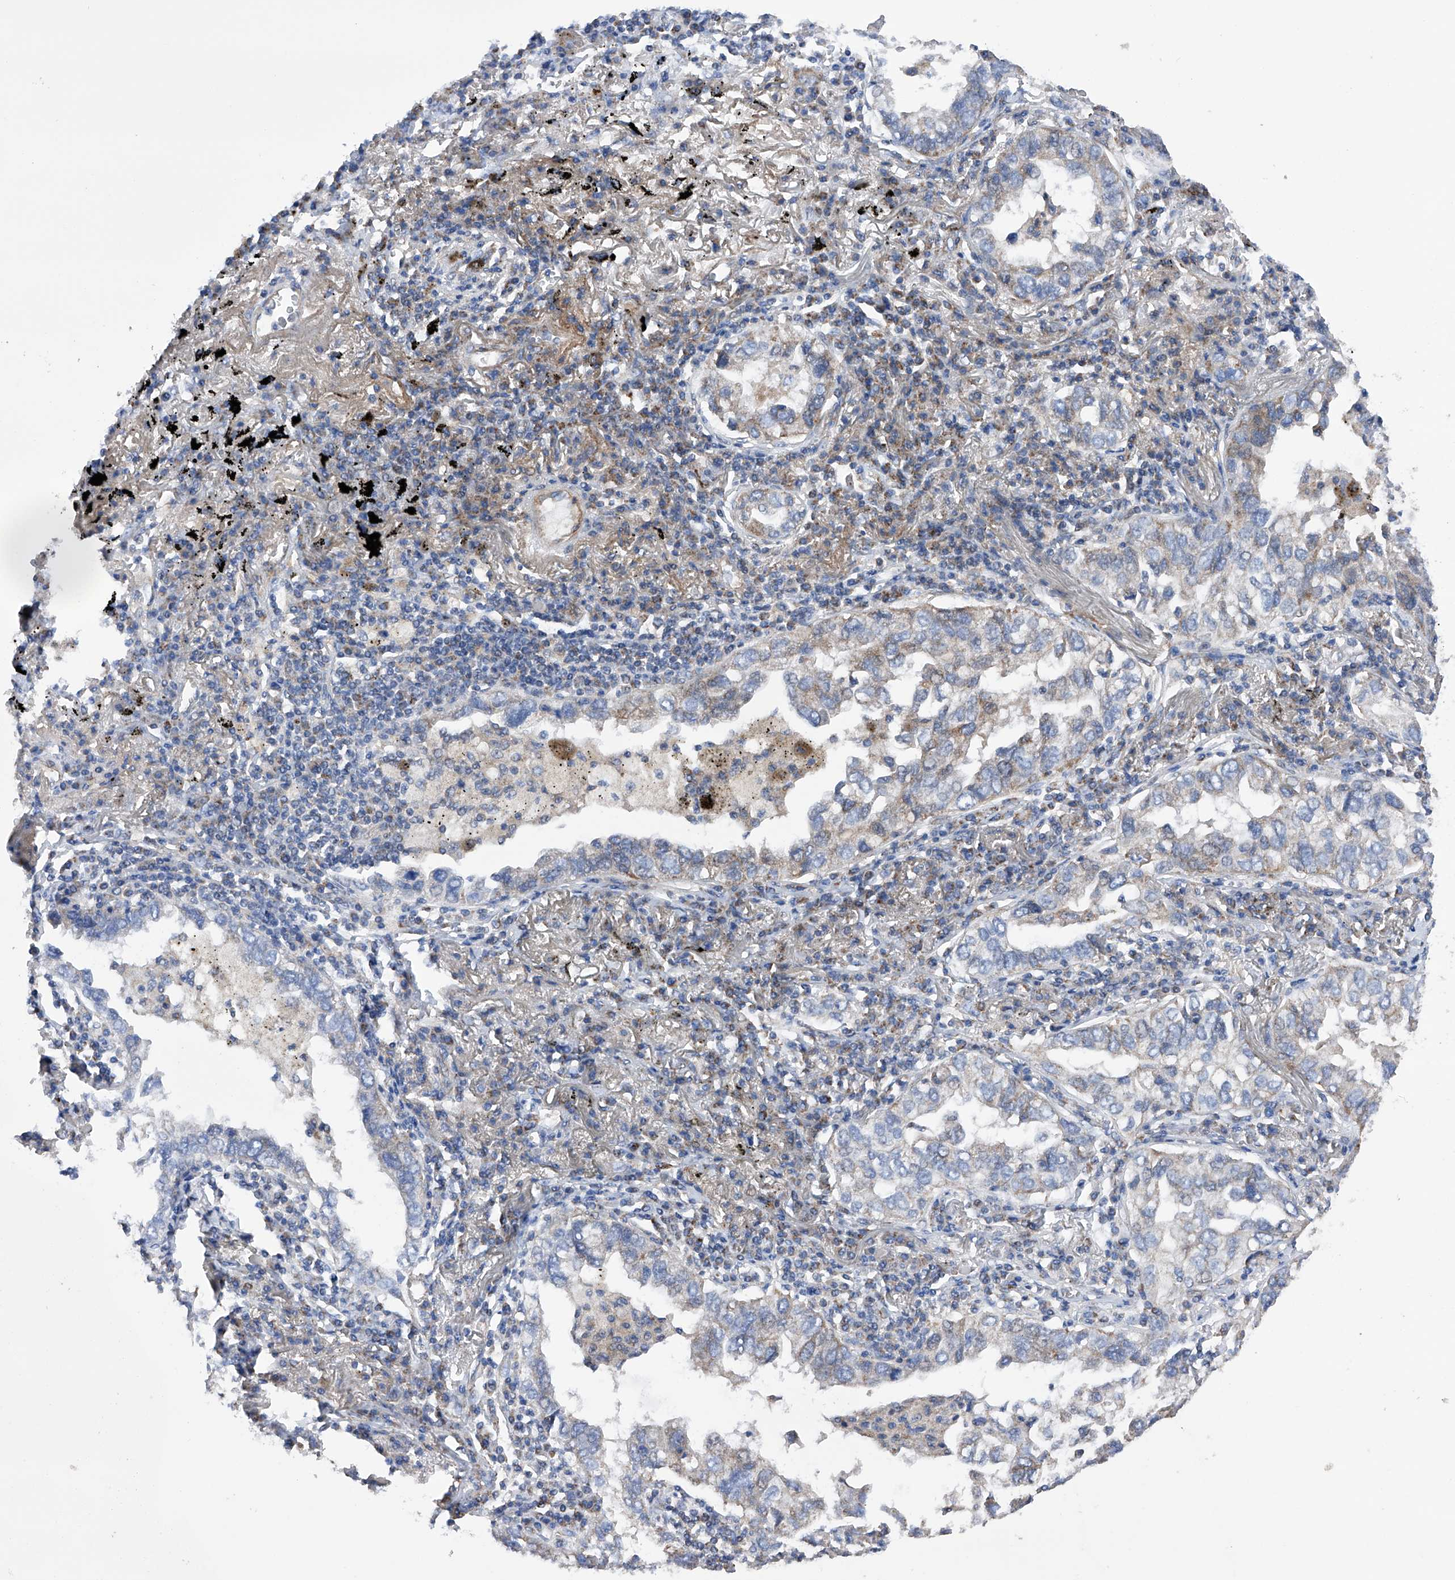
{"staining": {"intensity": "moderate", "quantity": "<25%", "location": "cytoplasmic/membranous"}, "tissue": "lung cancer", "cell_type": "Tumor cells", "image_type": "cancer", "snomed": [{"axis": "morphology", "description": "Adenocarcinoma, NOS"}, {"axis": "topography", "description": "Lung"}], "caption": "Approximately <25% of tumor cells in human lung adenocarcinoma show moderate cytoplasmic/membranous protein expression as visualized by brown immunohistochemical staining.", "gene": "EFCAB2", "patient": {"sex": "male", "age": 65}}